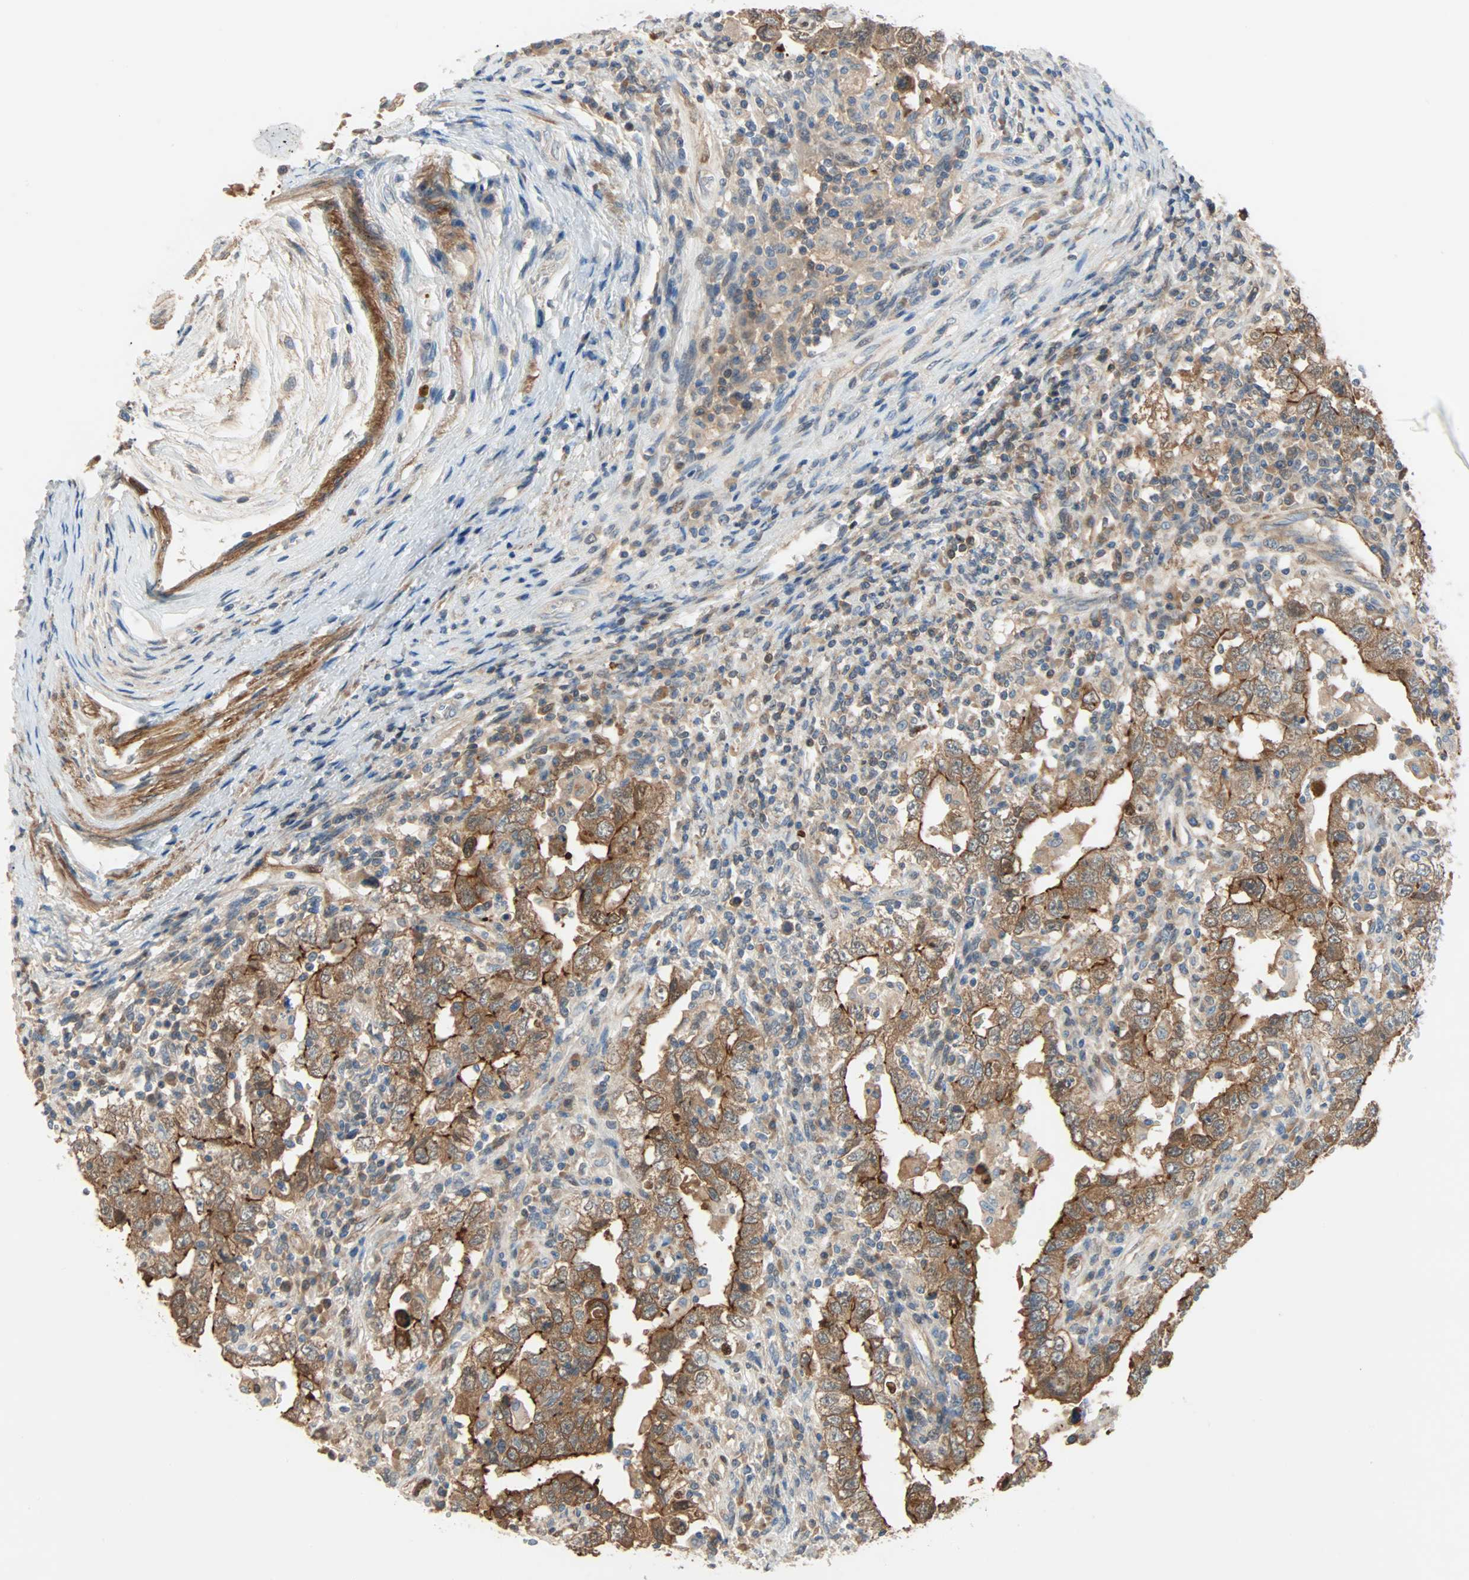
{"staining": {"intensity": "strong", "quantity": ">75%", "location": "cytoplasmic/membranous"}, "tissue": "testis cancer", "cell_type": "Tumor cells", "image_type": "cancer", "snomed": [{"axis": "morphology", "description": "Carcinoma, Embryonal, NOS"}, {"axis": "topography", "description": "Testis"}], "caption": "Immunohistochemistry (IHC) of human testis cancer exhibits high levels of strong cytoplasmic/membranous positivity in approximately >75% of tumor cells.", "gene": "TNFRSF12A", "patient": {"sex": "male", "age": 26}}